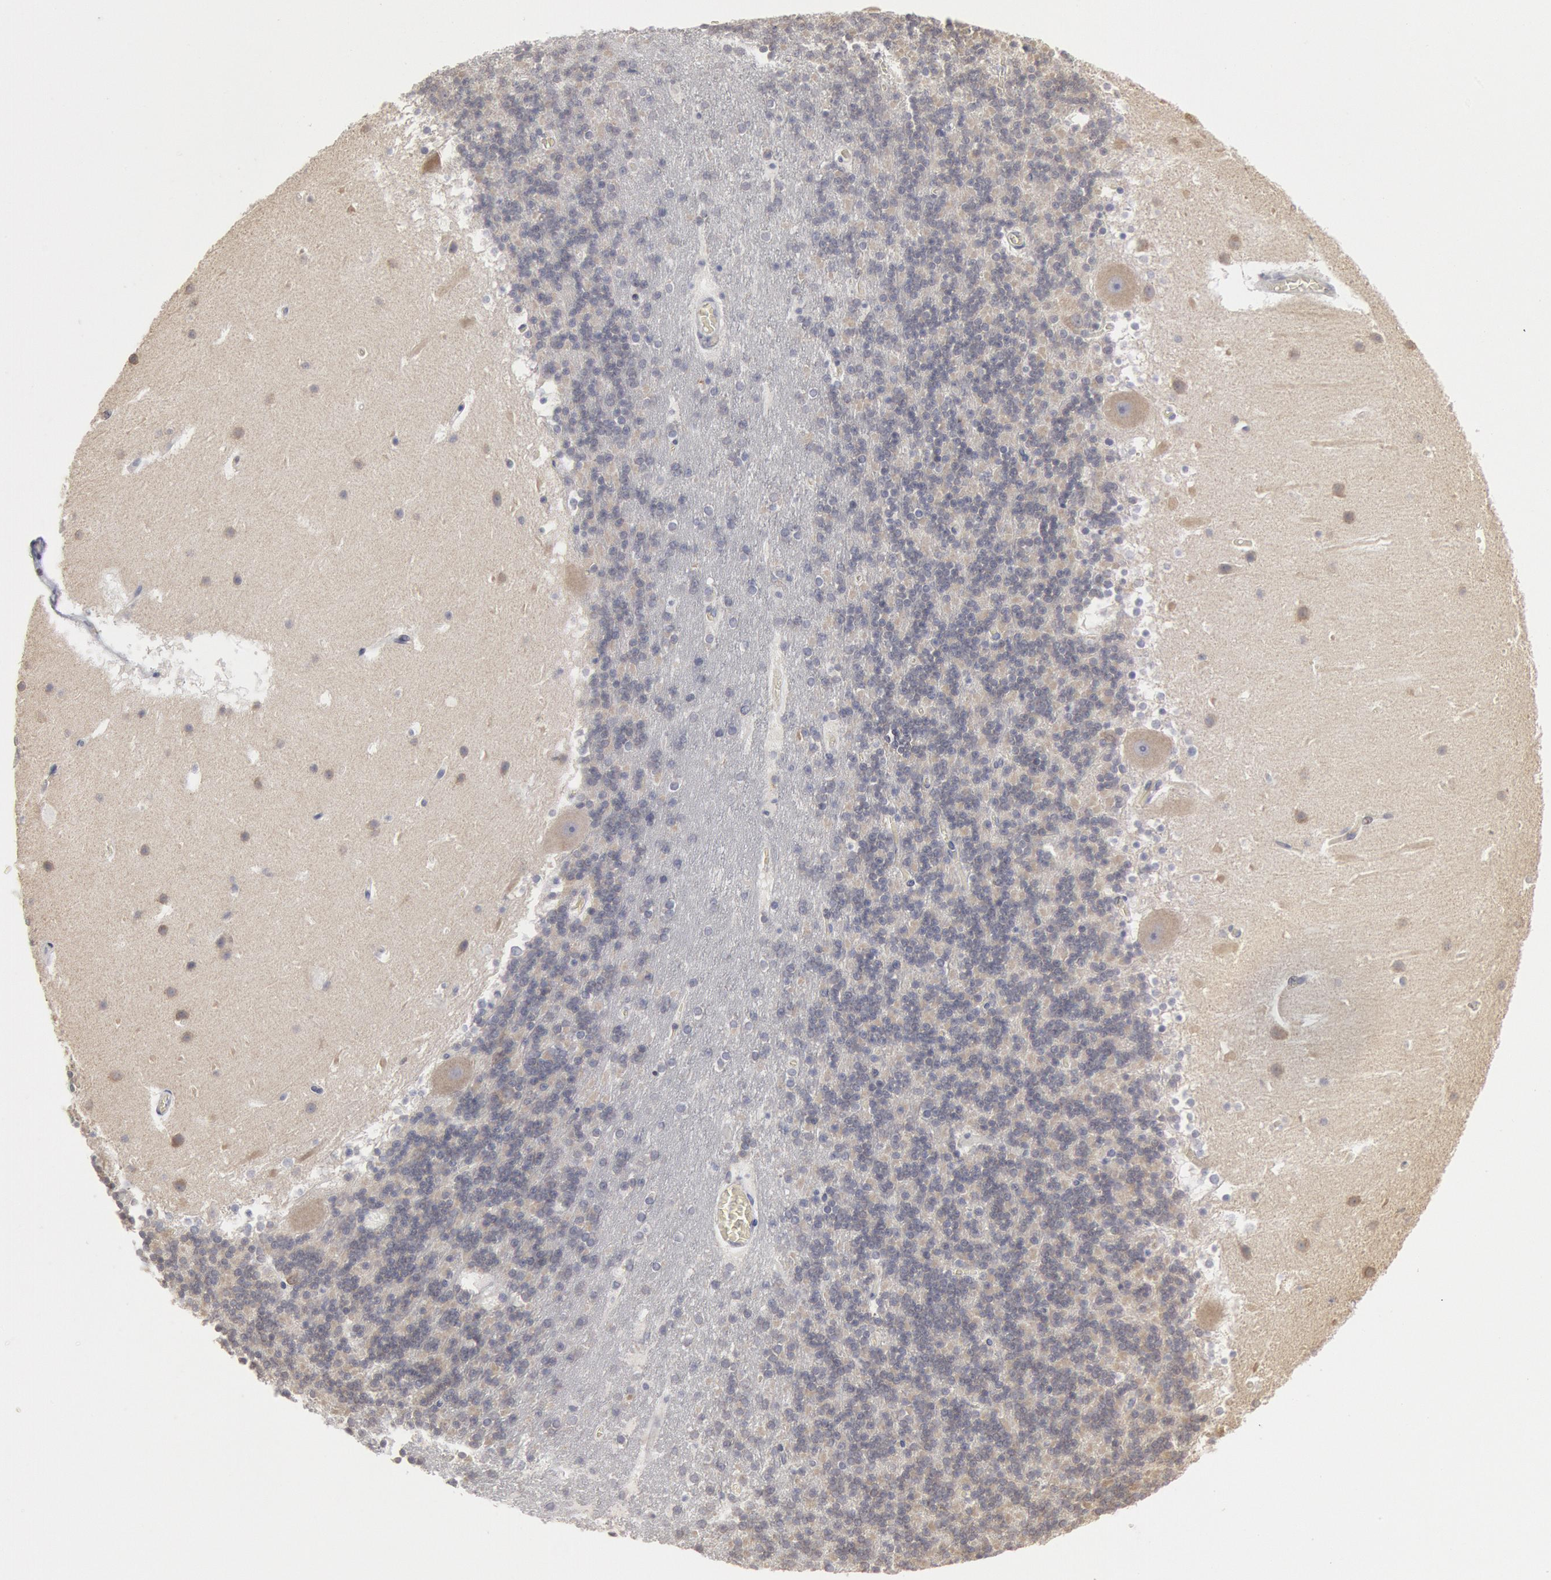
{"staining": {"intensity": "negative", "quantity": "none", "location": "none"}, "tissue": "cerebellum", "cell_type": "Cells in granular layer", "image_type": "normal", "snomed": [{"axis": "morphology", "description": "Normal tissue, NOS"}, {"axis": "topography", "description": "Cerebellum"}], "caption": "Human cerebellum stained for a protein using immunohistochemistry exhibits no expression in cells in granular layer.", "gene": "OSBPL8", "patient": {"sex": "male", "age": 45}}